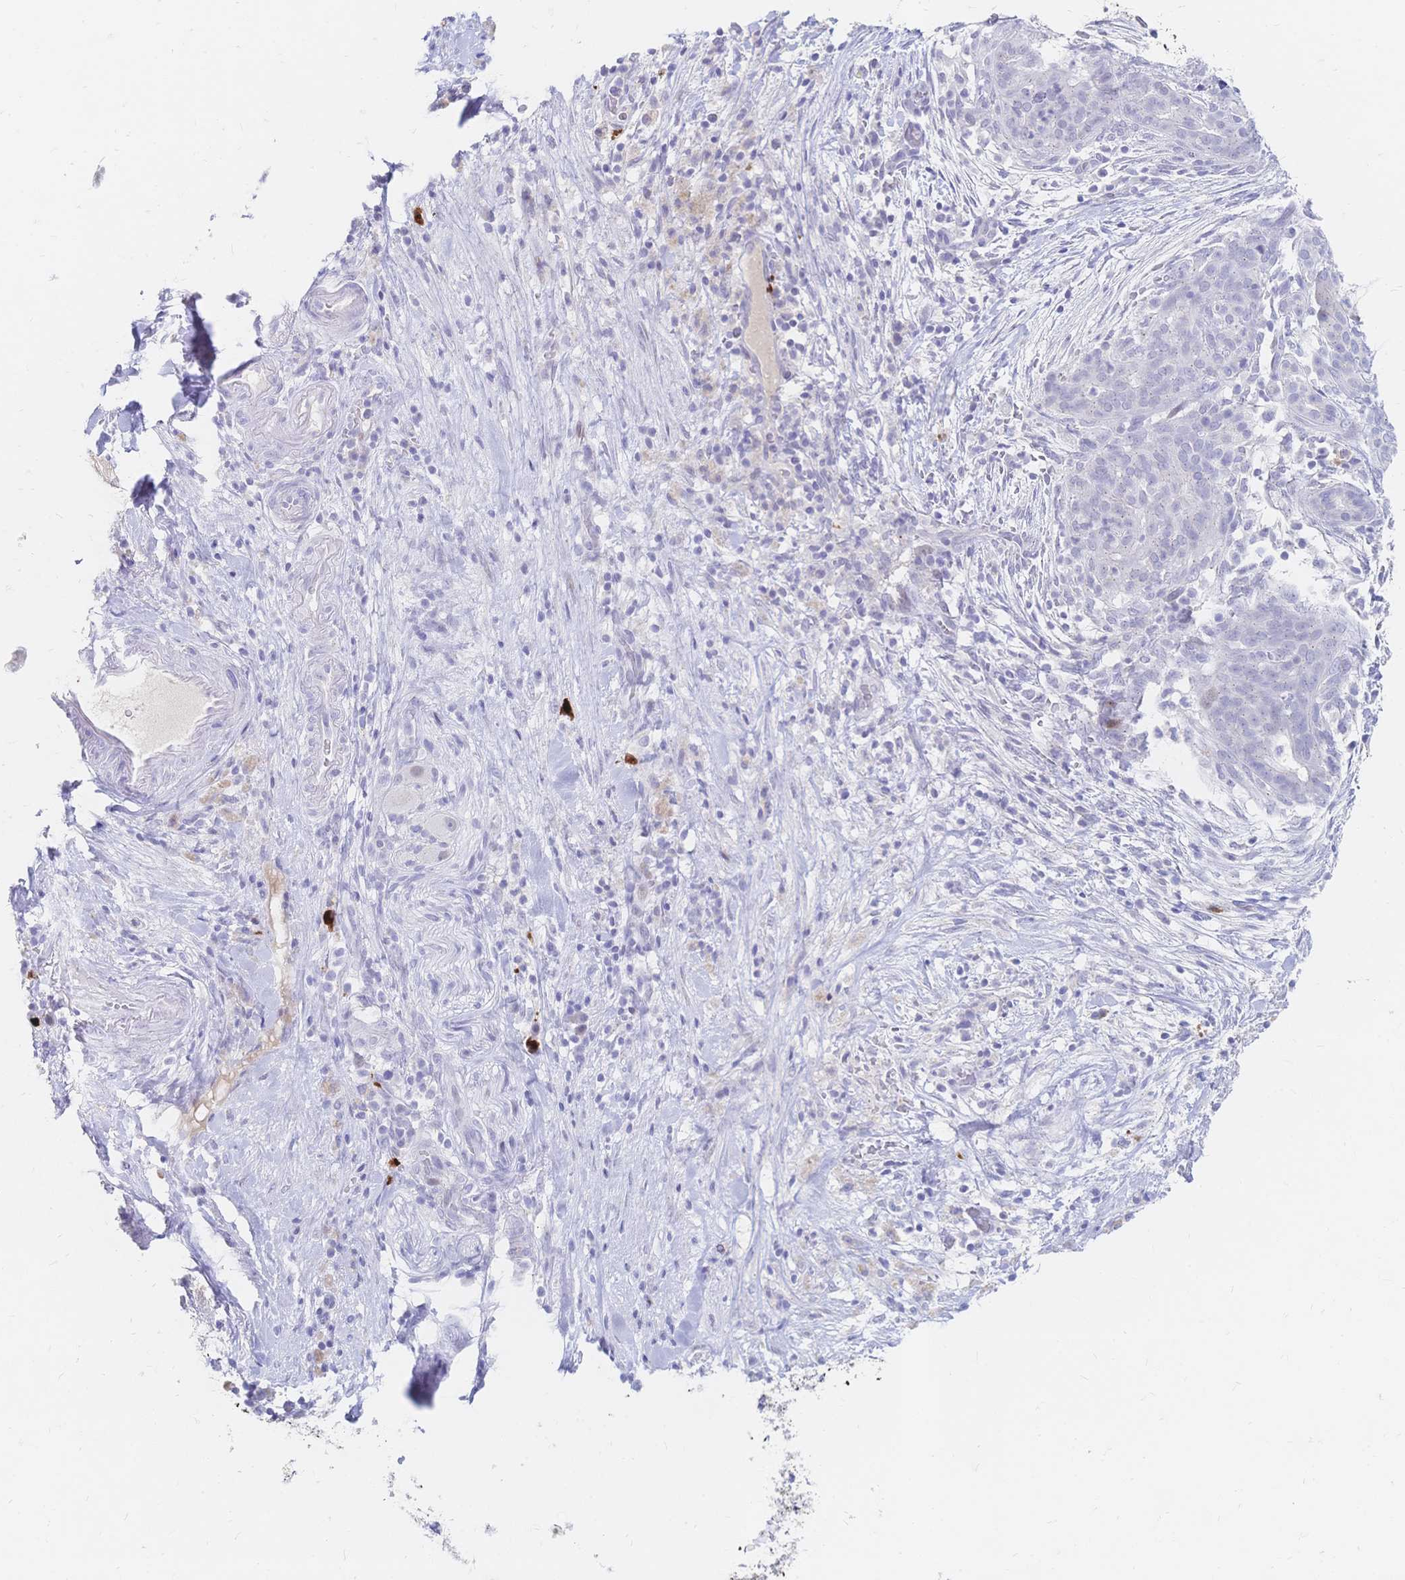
{"staining": {"intensity": "negative", "quantity": "none", "location": "none"}, "tissue": "pancreatic cancer", "cell_type": "Tumor cells", "image_type": "cancer", "snomed": [{"axis": "morphology", "description": "Adenocarcinoma, NOS"}, {"axis": "topography", "description": "Pancreas"}], "caption": "Immunohistochemistry of pancreatic cancer (adenocarcinoma) displays no expression in tumor cells.", "gene": "PSORS1C2", "patient": {"sex": "male", "age": 44}}